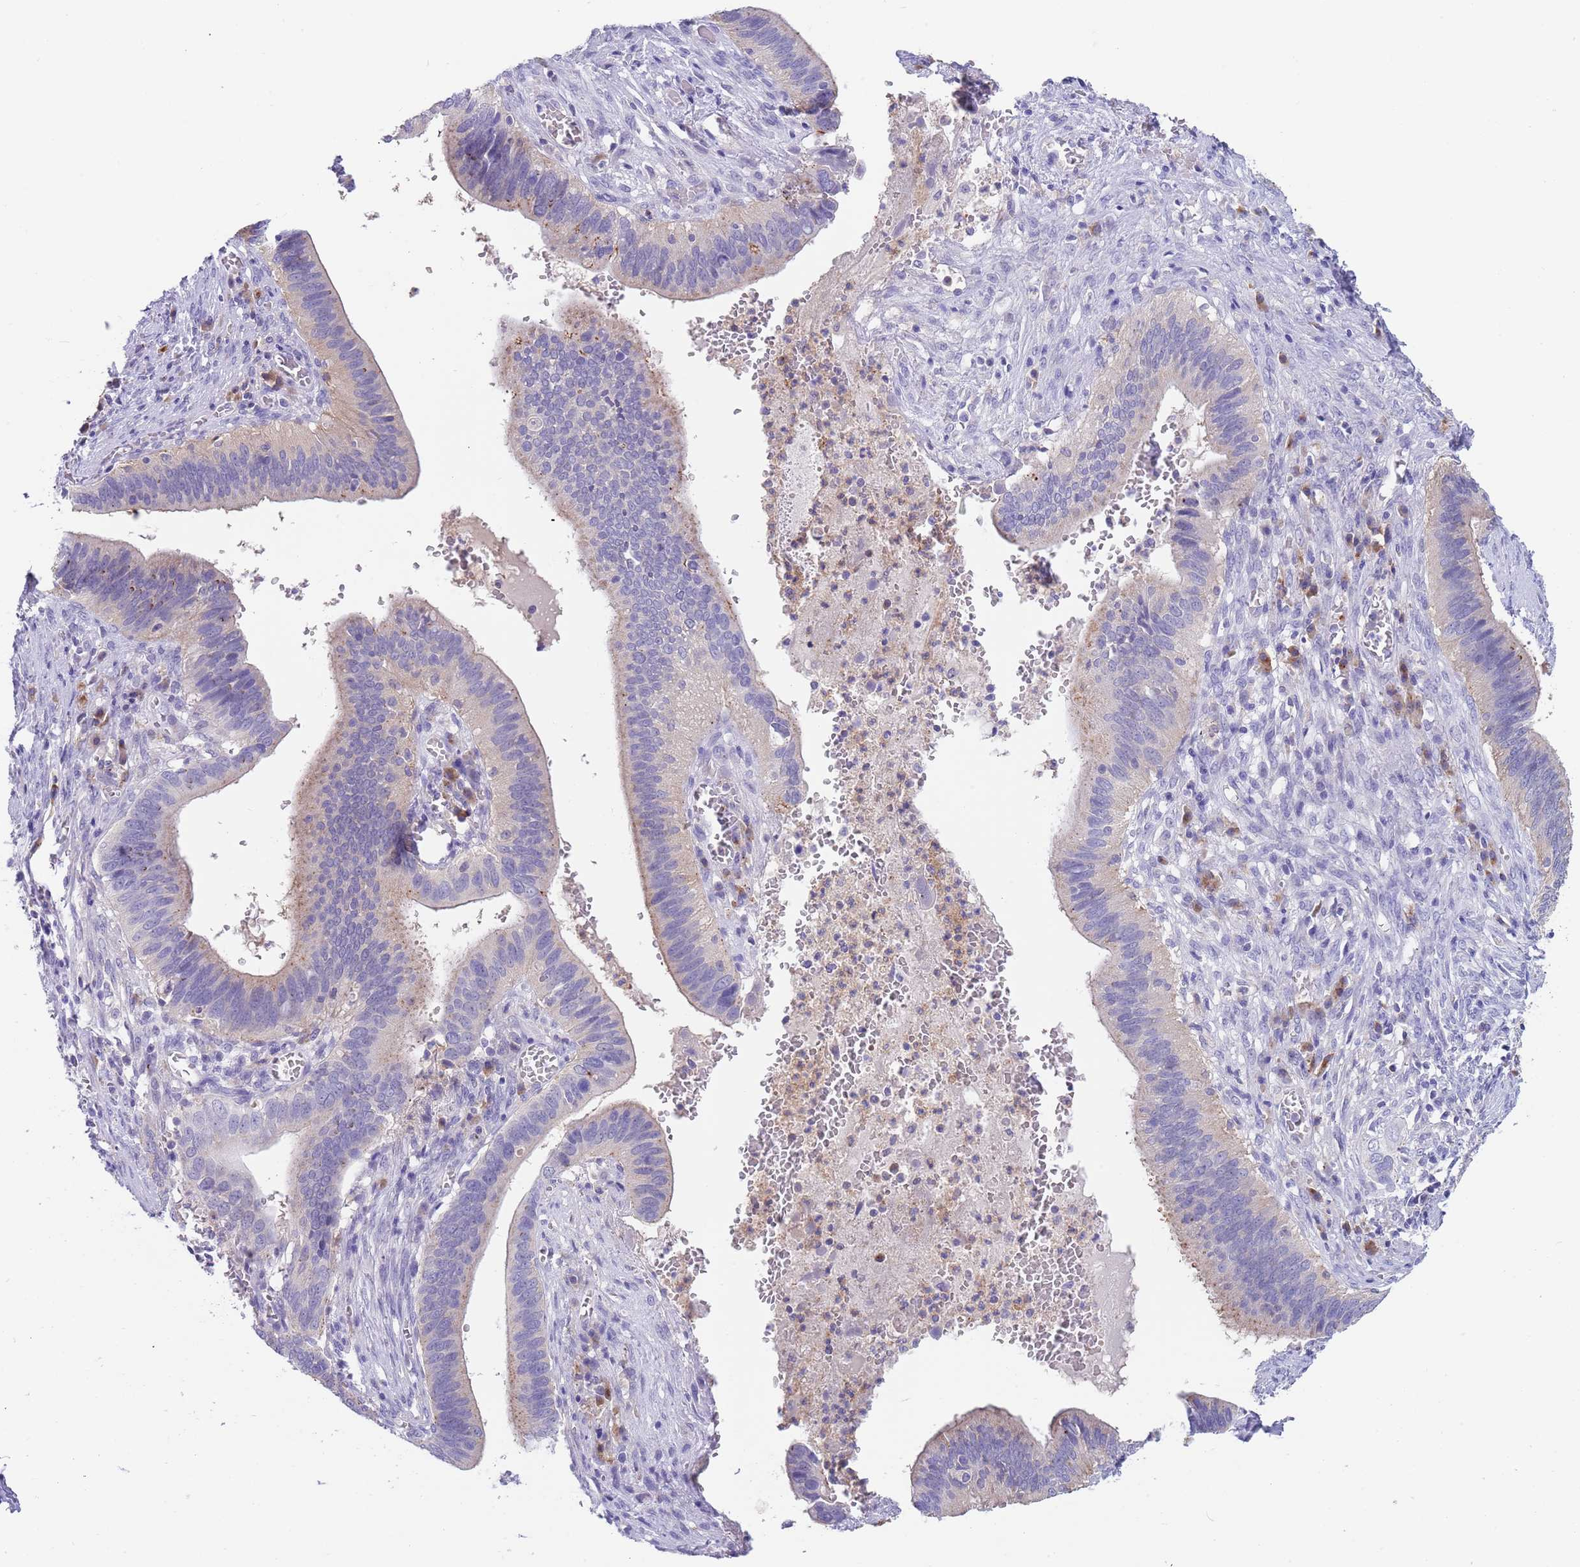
{"staining": {"intensity": "negative", "quantity": "none", "location": "none"}, "tissue": "cervical cancer", "cell_type": "Tumor cells", "image_type": "cancer", "snomed": [{"axis": "morphology", "description": "Adenocarcinoma, NOS"}, {"axis": "topography", "description": "Cervix"}], "caption": "Cervical cancer was stained to show a protein in brown. There is no significant expression in tumor cells.", "gene": "TYW1", "patient": {"sex": "female", "age": 42}}